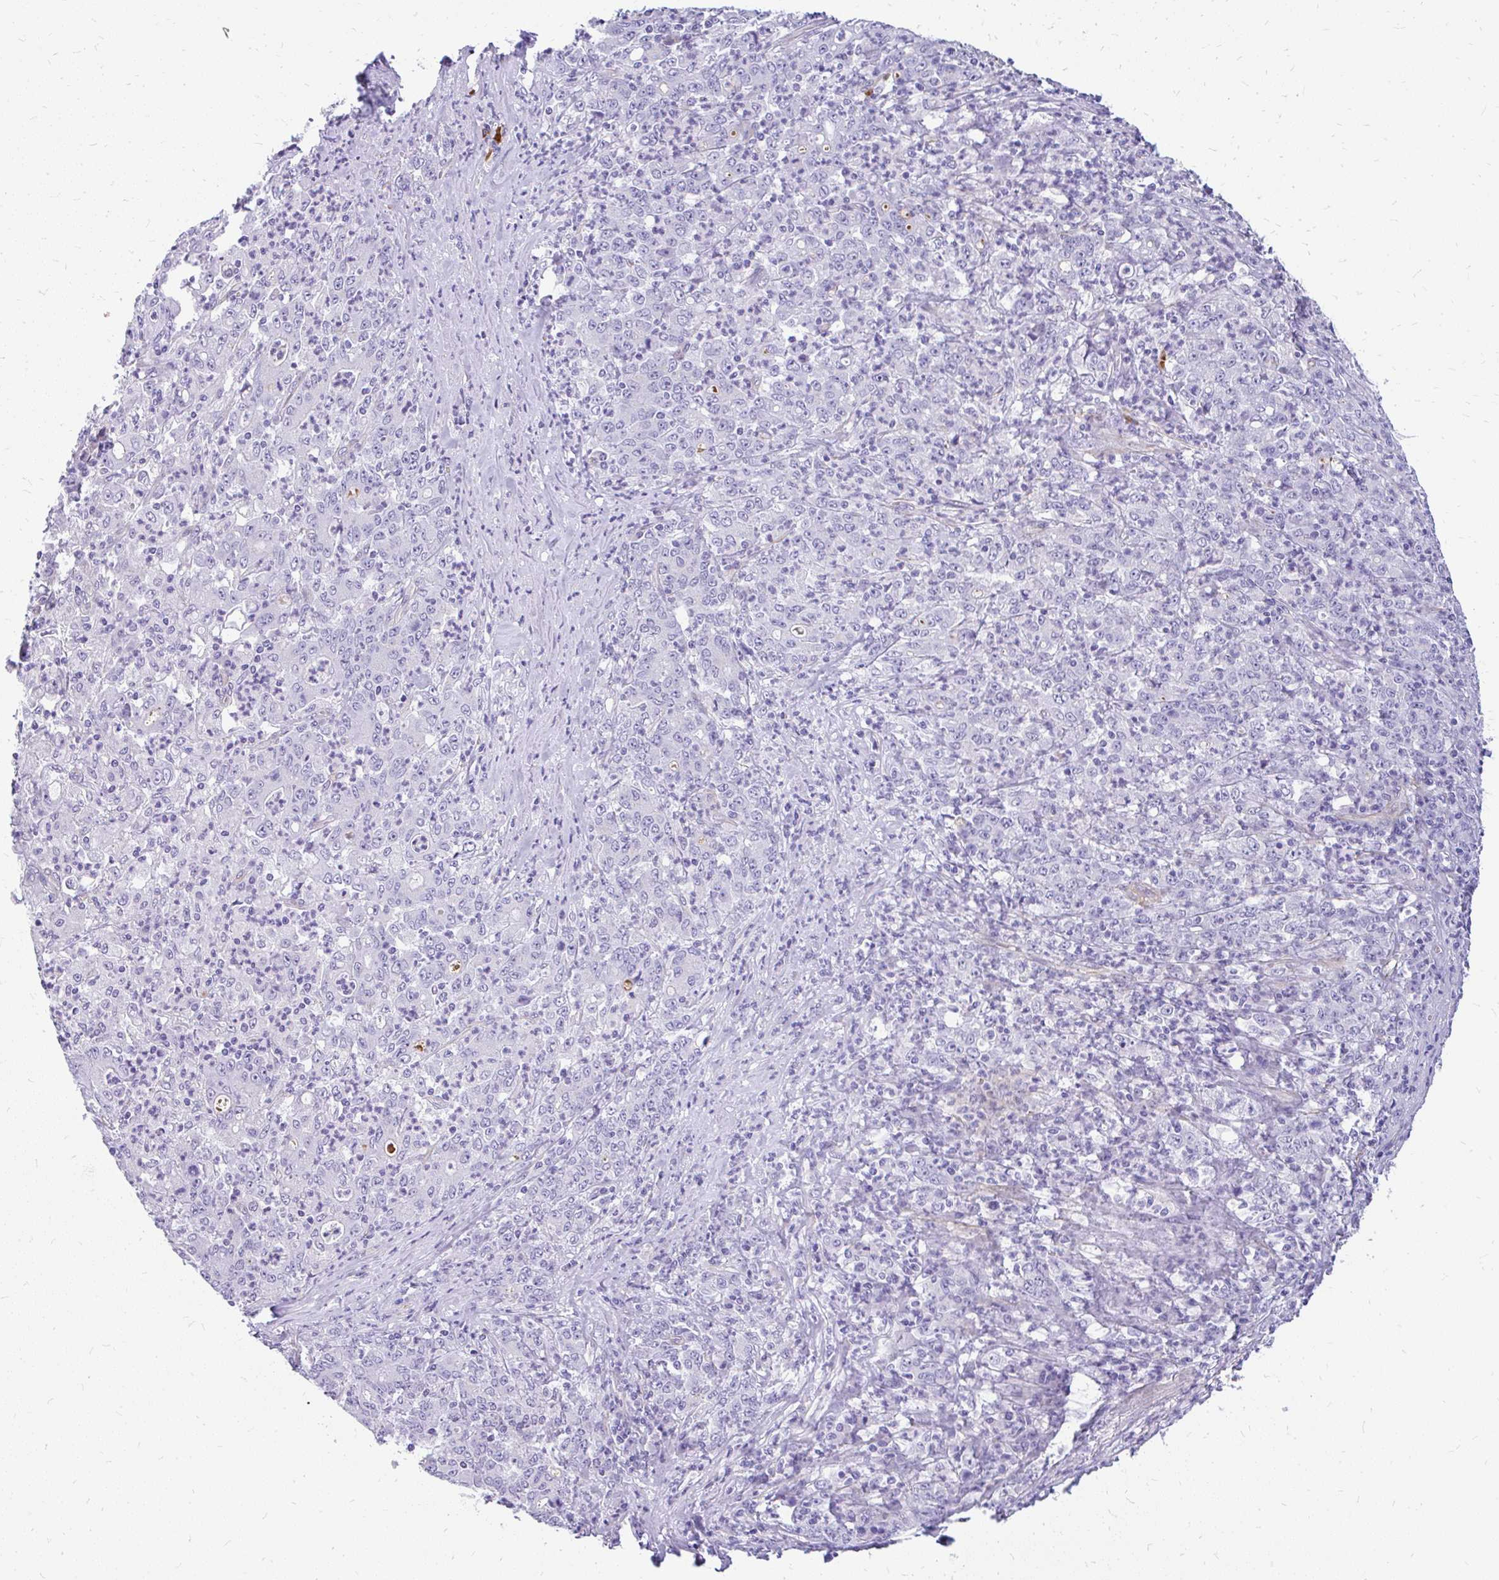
{"staining": {"intensity": "negative", "quantity": "none", "location": "none"}, "tissue": "stomach cancer", "cell_type": "Tumor cells", "image_type": "cancer", "snomed": [{"axis": "morphology", "description": "Adenocarcinoma, NOS"}, {"axis": "topography", "description": "Stomach, lower"}], "caption": "Tumor cells show no significant expression in adenocarcinoma (stomach).", "gene": "FAM83C", "patient": {"sex": "female", "age": 71}}